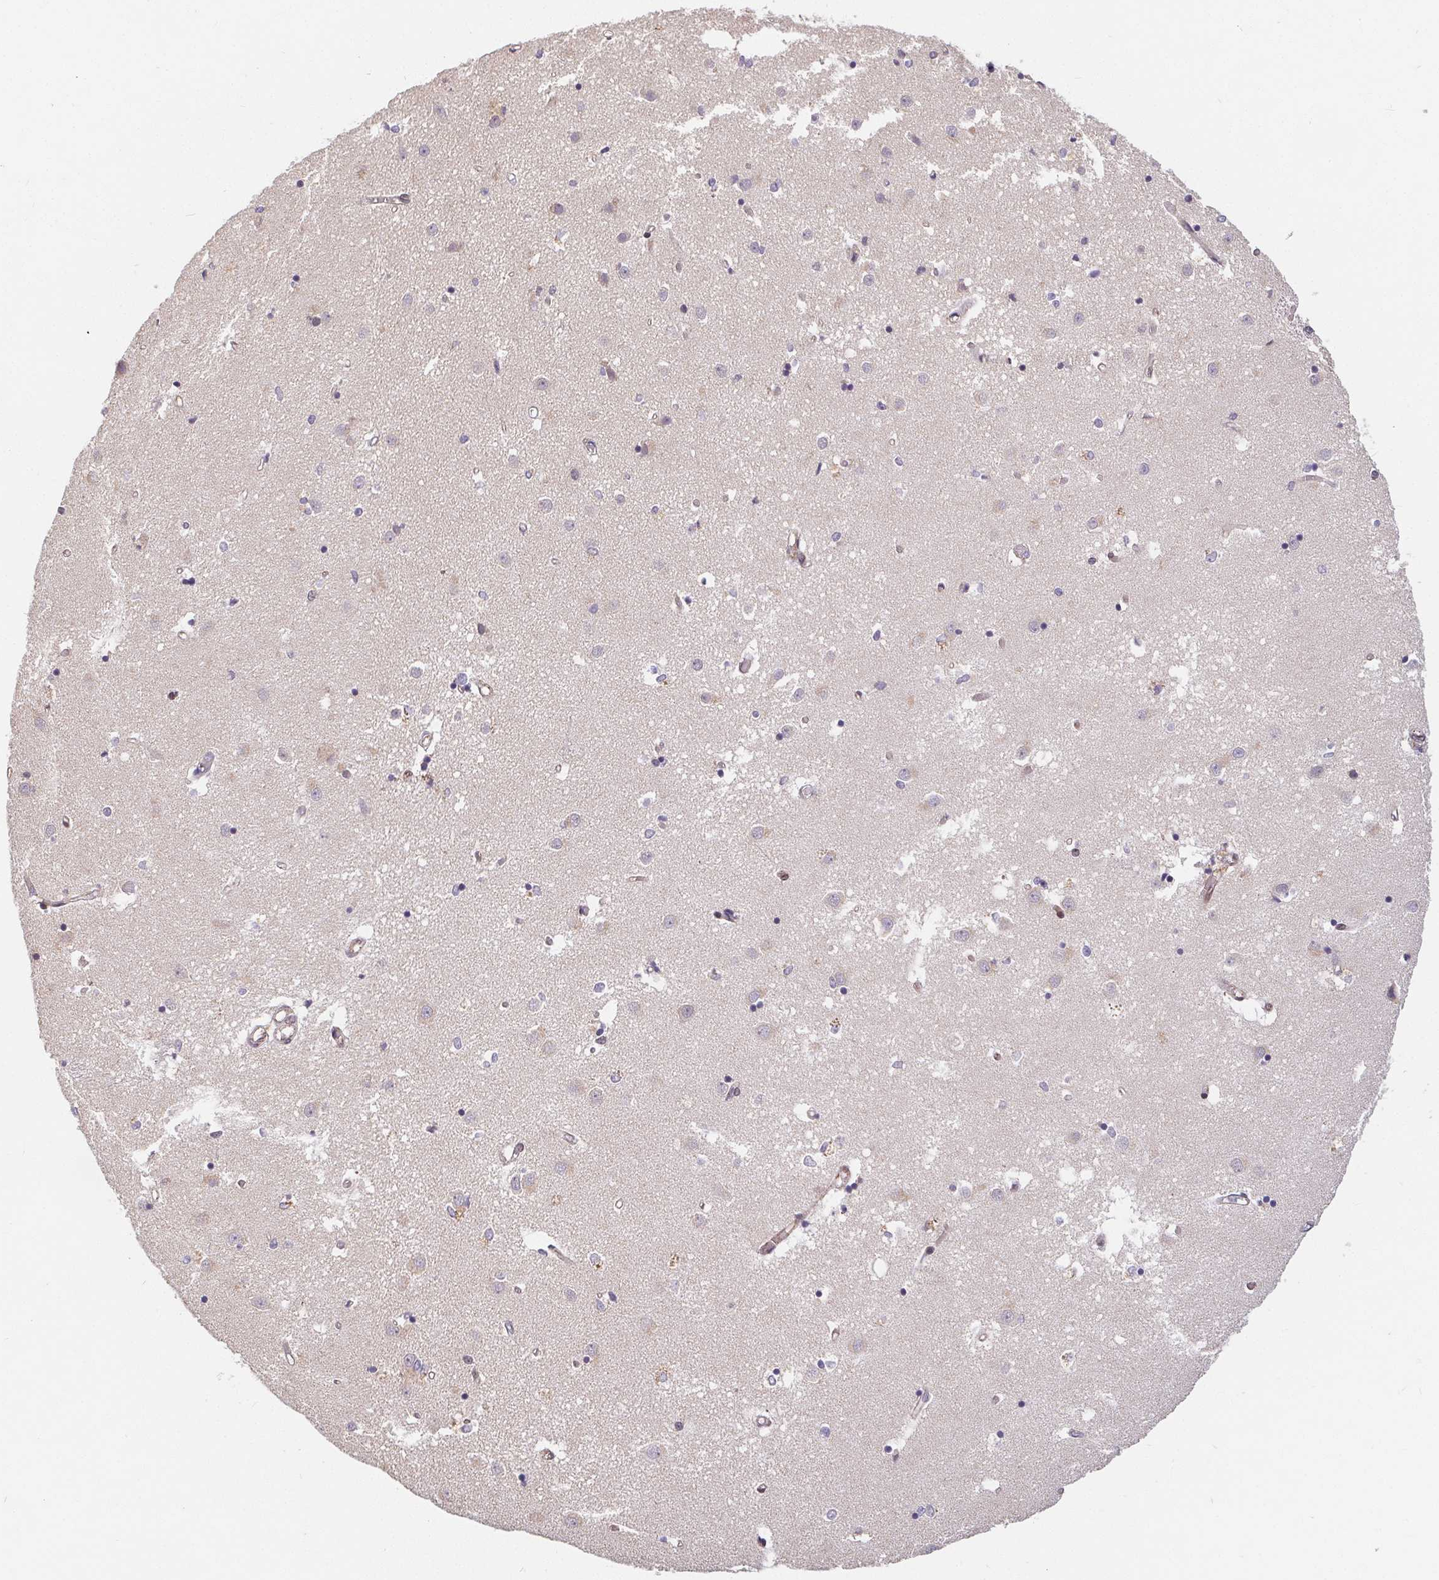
{"staining": {"intensity": "weak", "quantity": "<25%", "location": "nuclear"}, "tissue": "caudate", "cell_type": "Glial cells", "image_type": "normal", "snomed": [{"axis": "morphology", "description": "Normal tissue, NOS"}, {"axis": "topography", "description": "Lateral ventricle wall"}], "caption": "Immunohistochemistry photomicrograph of unremarkable caudate: human caudate stained with DAB shows no significant protein positivity in glial cells.", "gene": "POU2F1", "patient": {"sex": "male", "age": 54}}